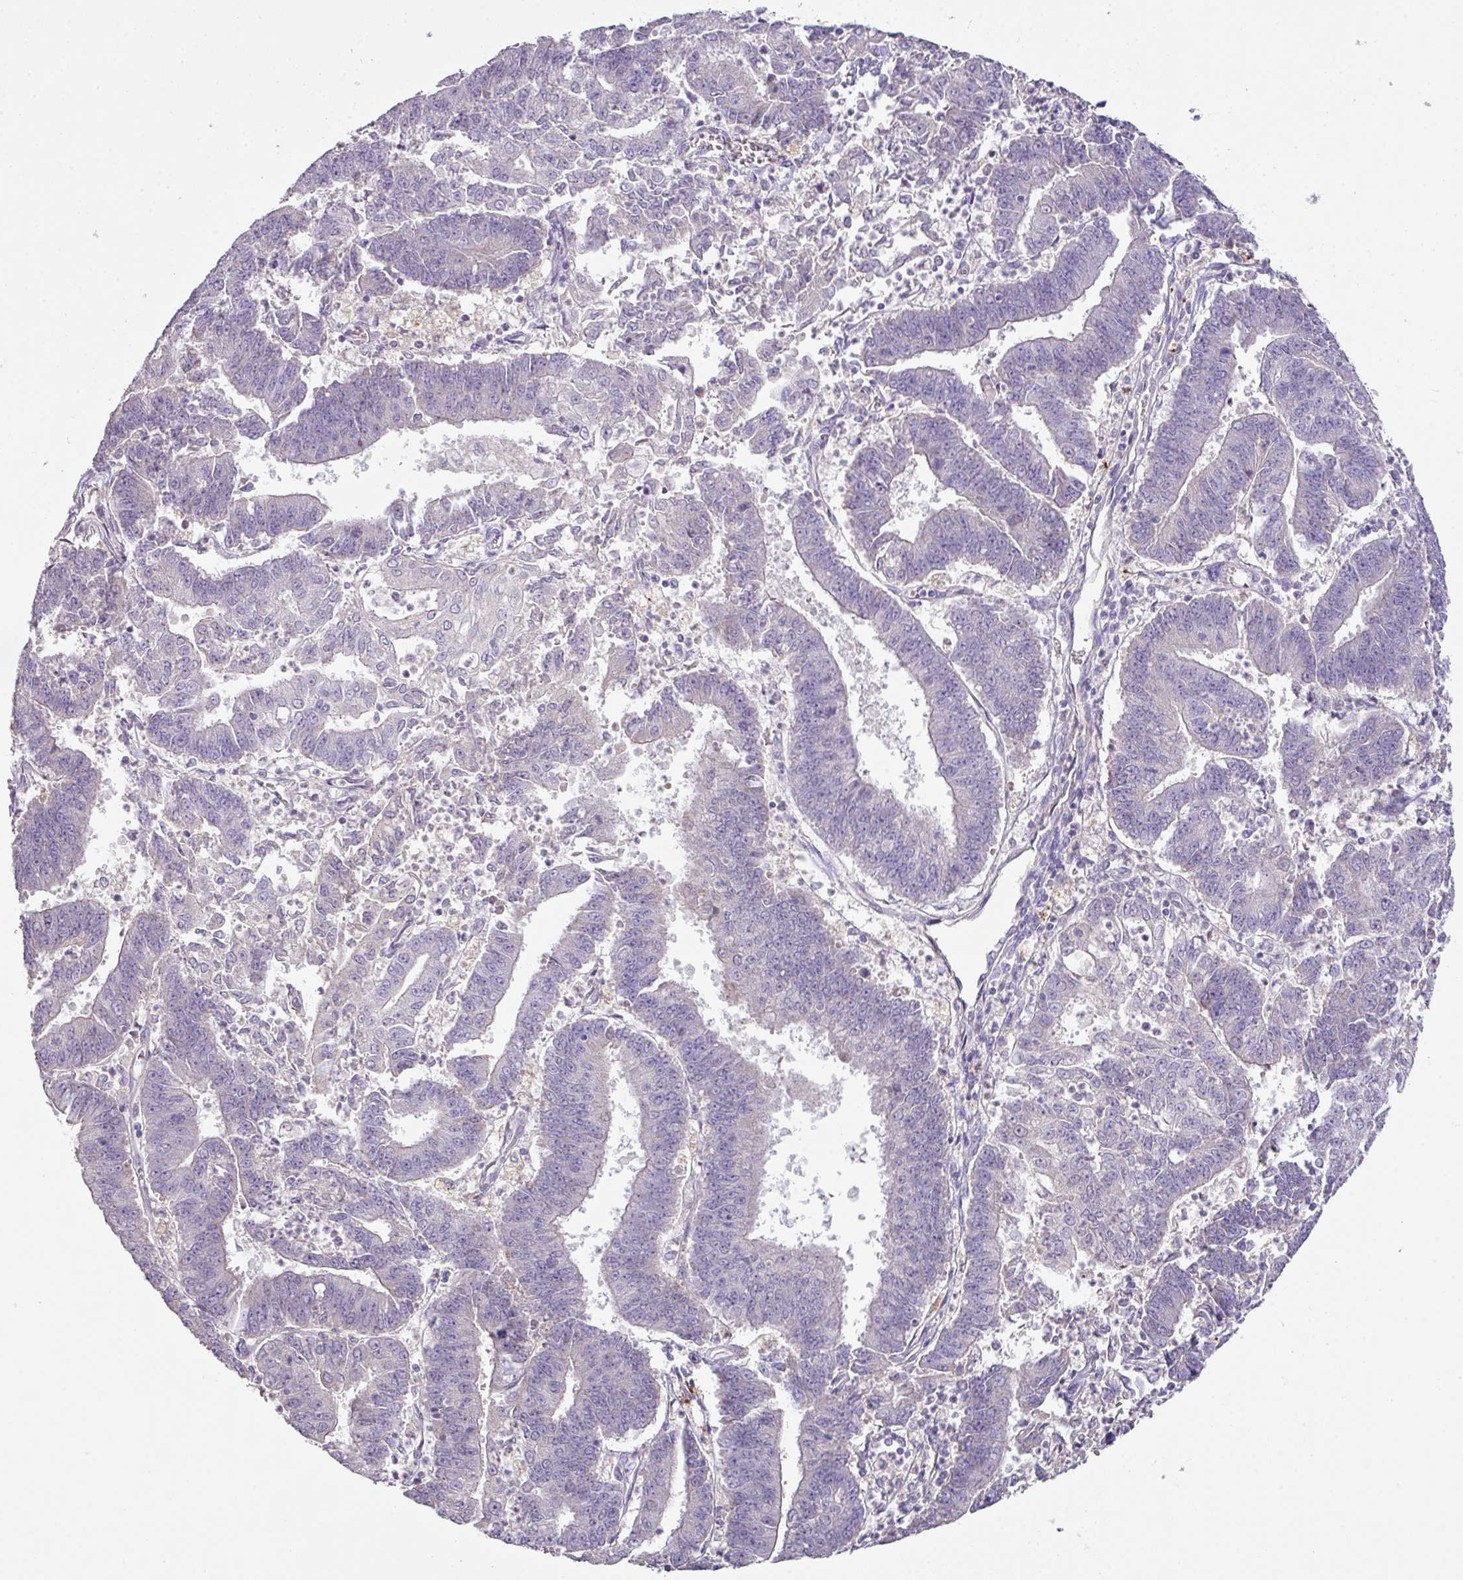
{"staining": {"intensity": "negative", "quantity": "none", "location": "none"}, "tissue": "endometrial cancer", "cell_type": "Tumor cells", "image_type": "cancer", "snomed": [{"axis": "morphology", "description": "Adenocarcinoma, NOS"}, {"axis": "topography", "description": "Endometrium"}], "caption": "Endometrial cancer (adenocarcinoma) was stained to show a protein in brown. There is no significant staining in tumor cells.", "gene": "ZNF266", "patient": {"sex": "female", "age": 73}}